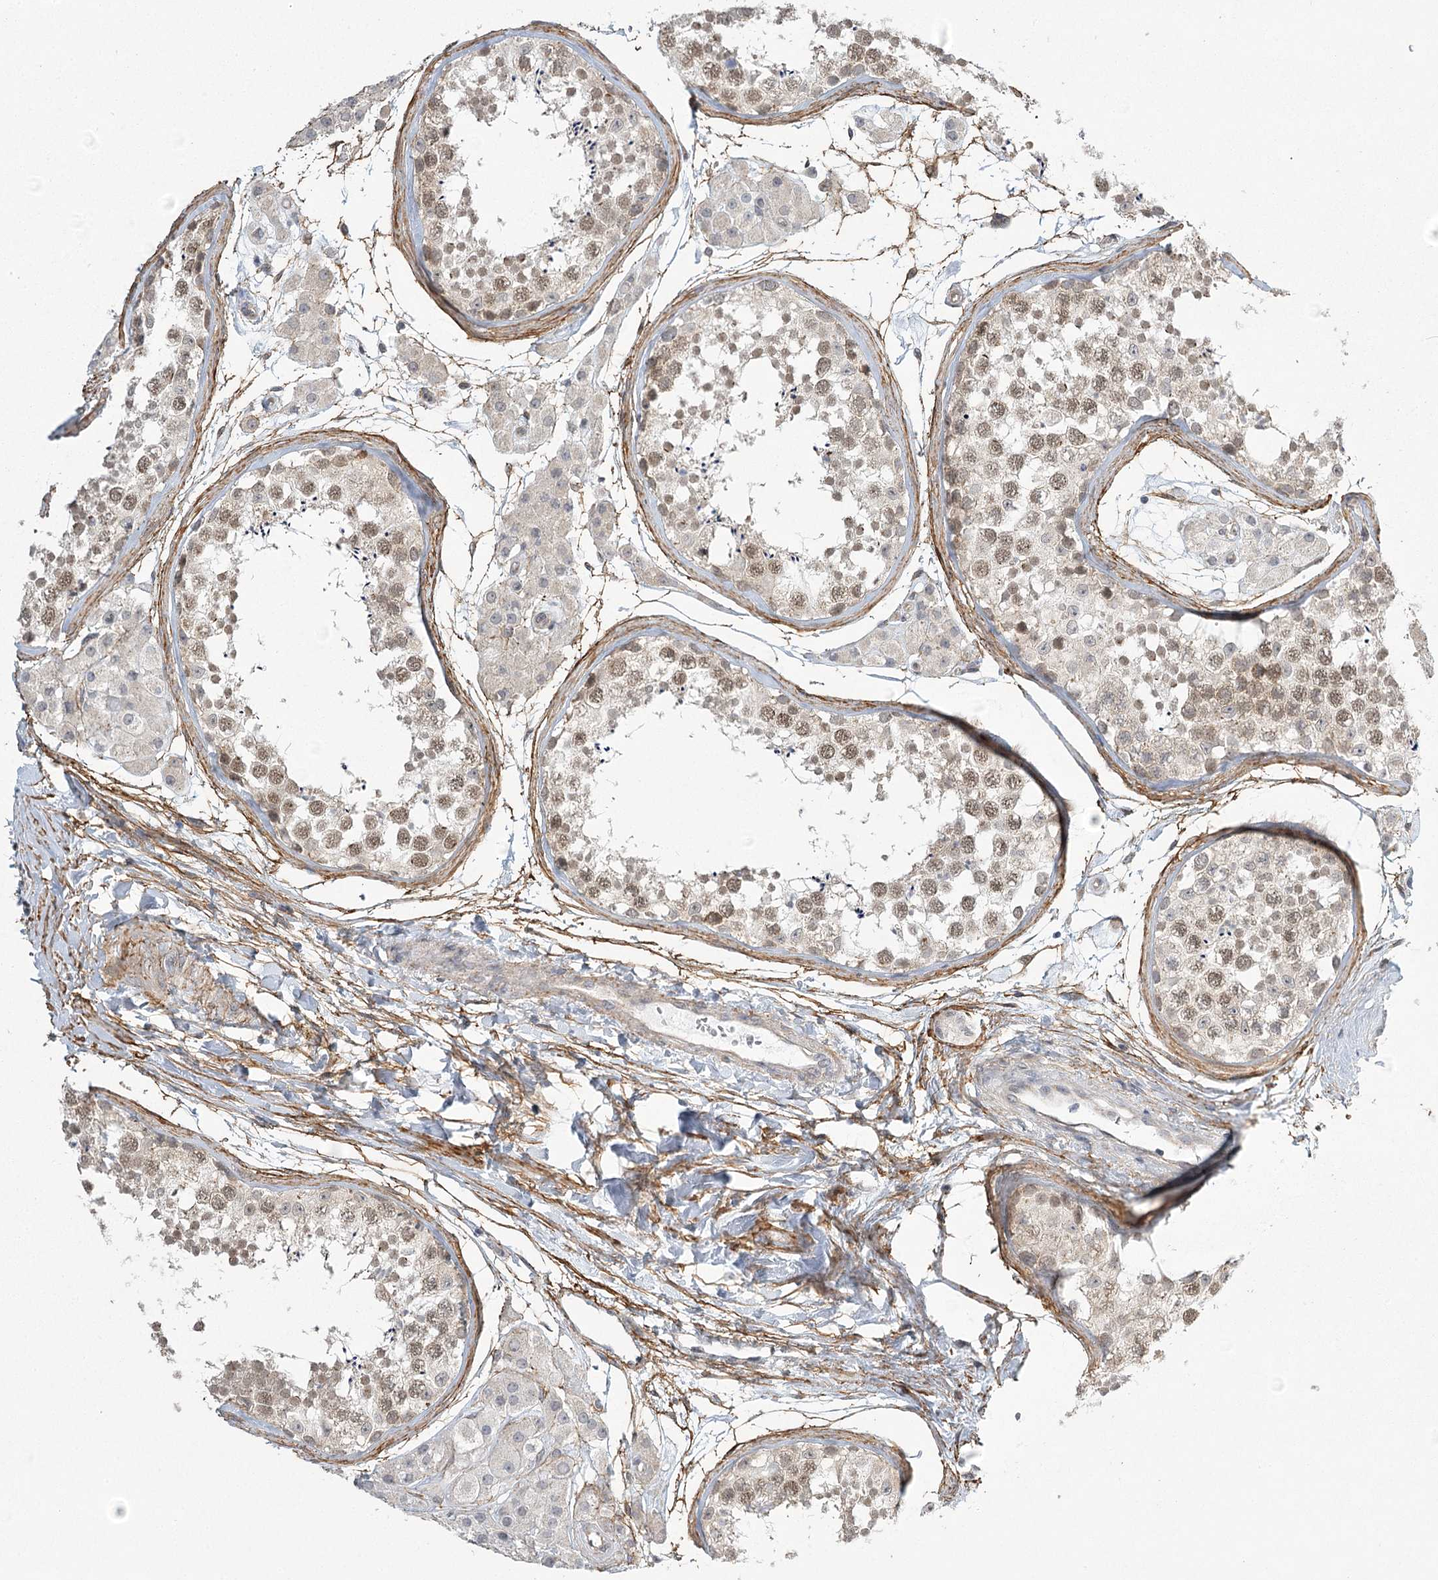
{"staining": {"intensity": "weak", "quantity": "25%-75%", "location": "nuclear"}, "tissue": "testis", "cell_type": "Cells in seminiferous ducts", "image_type": "normal", "snomed": [{"axis": "morphology", "description": "Normal tissue, NOS"}, {"axis": "topography", "description": "Testis"}], "caption": "Cells in seminiferous ducts display low levels of weak nuclear staining in about 25%-75% of cells in benign testis.", "gene": "MED28", "patient": {"sex": "male", "age": 56}}